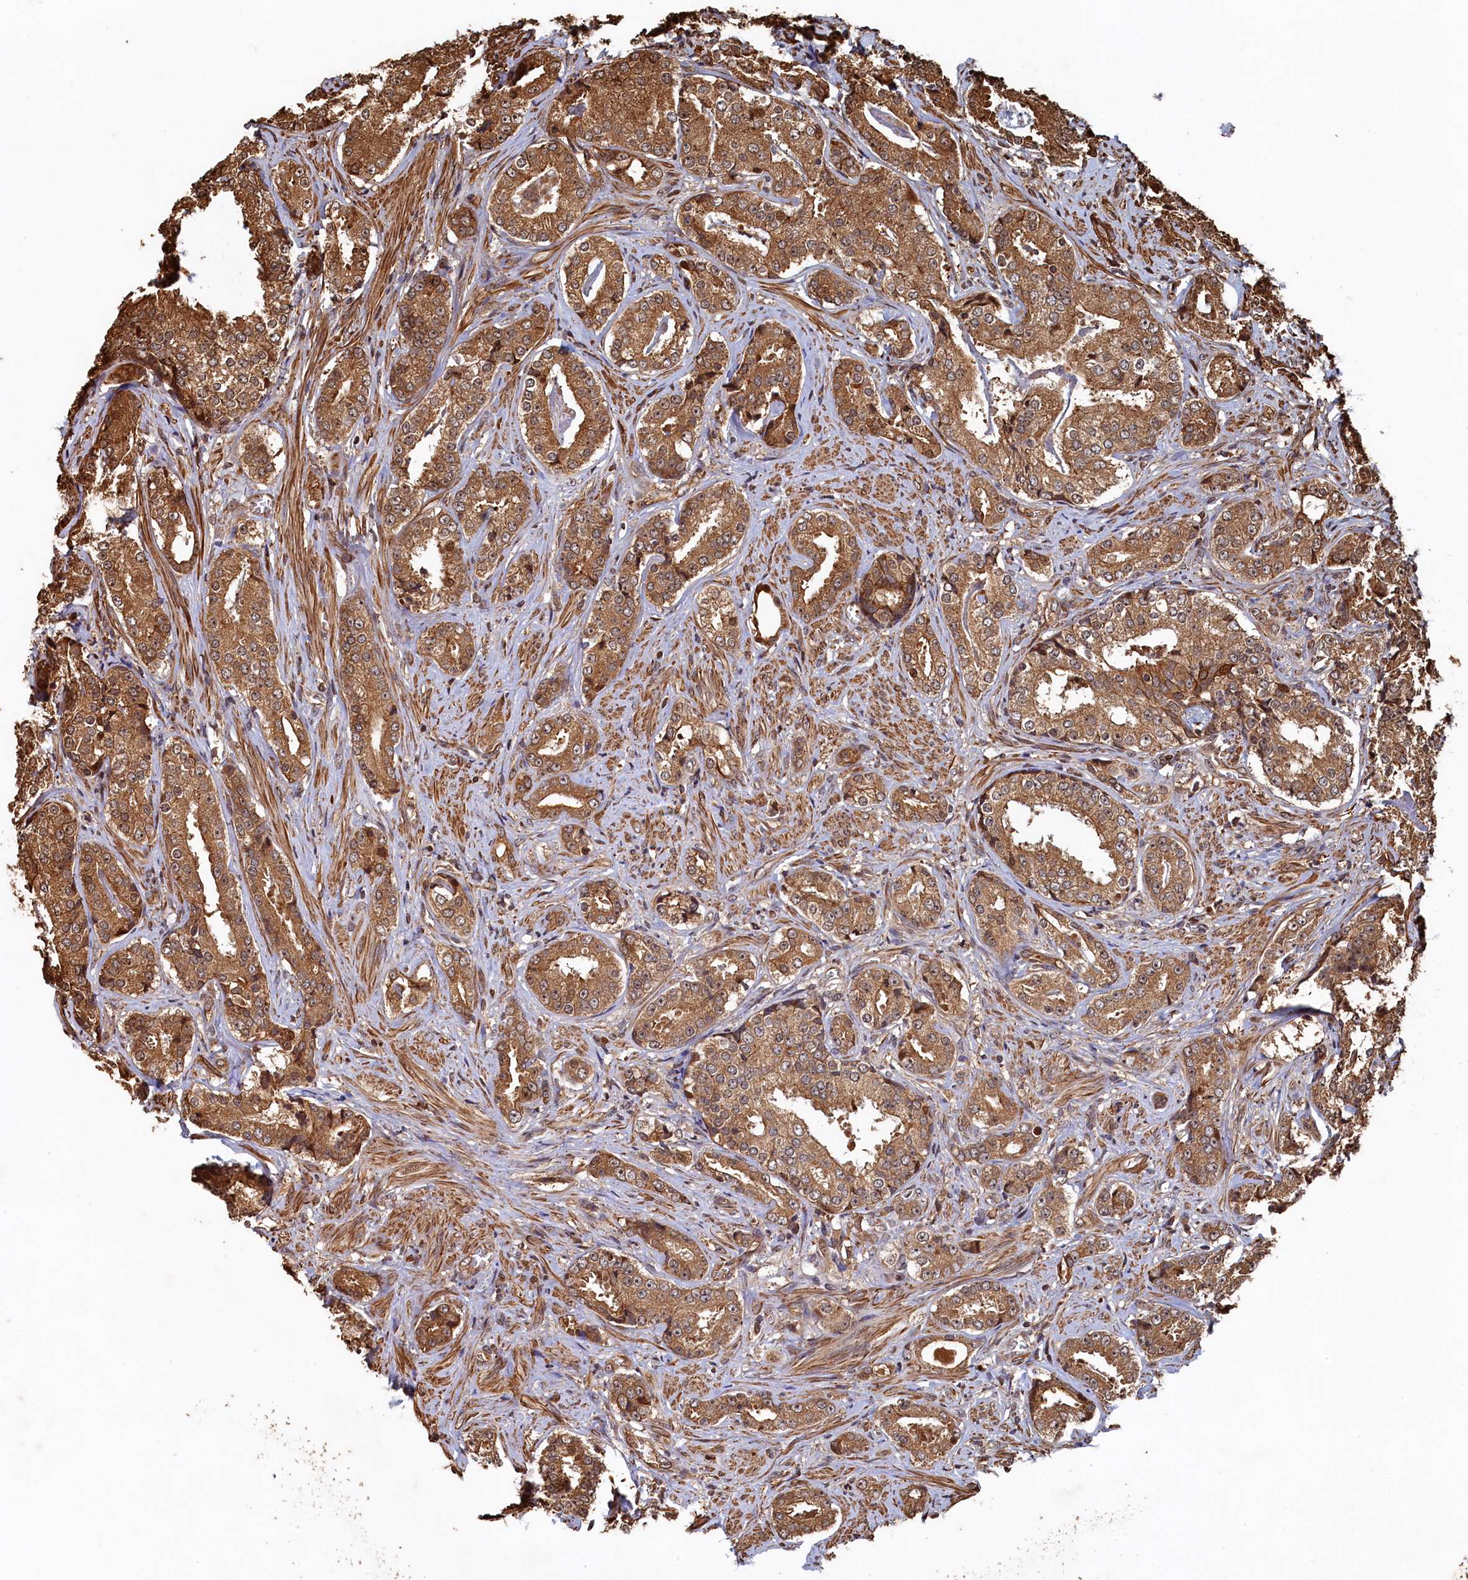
{"staining": {"intensity": "moderate", "quantity": ">75%", "location": "cytoplasmic/membranous"}, "tissue": "prostate cancer", "cell_type": "Tumor cells", "image_type": "cancer", "snomed": [{"axis": "morphology", "description": "Adenocarcinoma, High grade"}, {"axis": "topography", "description": "Prostate"}], "caption": "Immunohistochemical staining of human prostate cancer demonstrates medium levels of moderate cytoplasmic/membranous staining in about >75% of tumor cells.", "gene": "PIGN", "patient": {"sex": "male", "age": 58}}